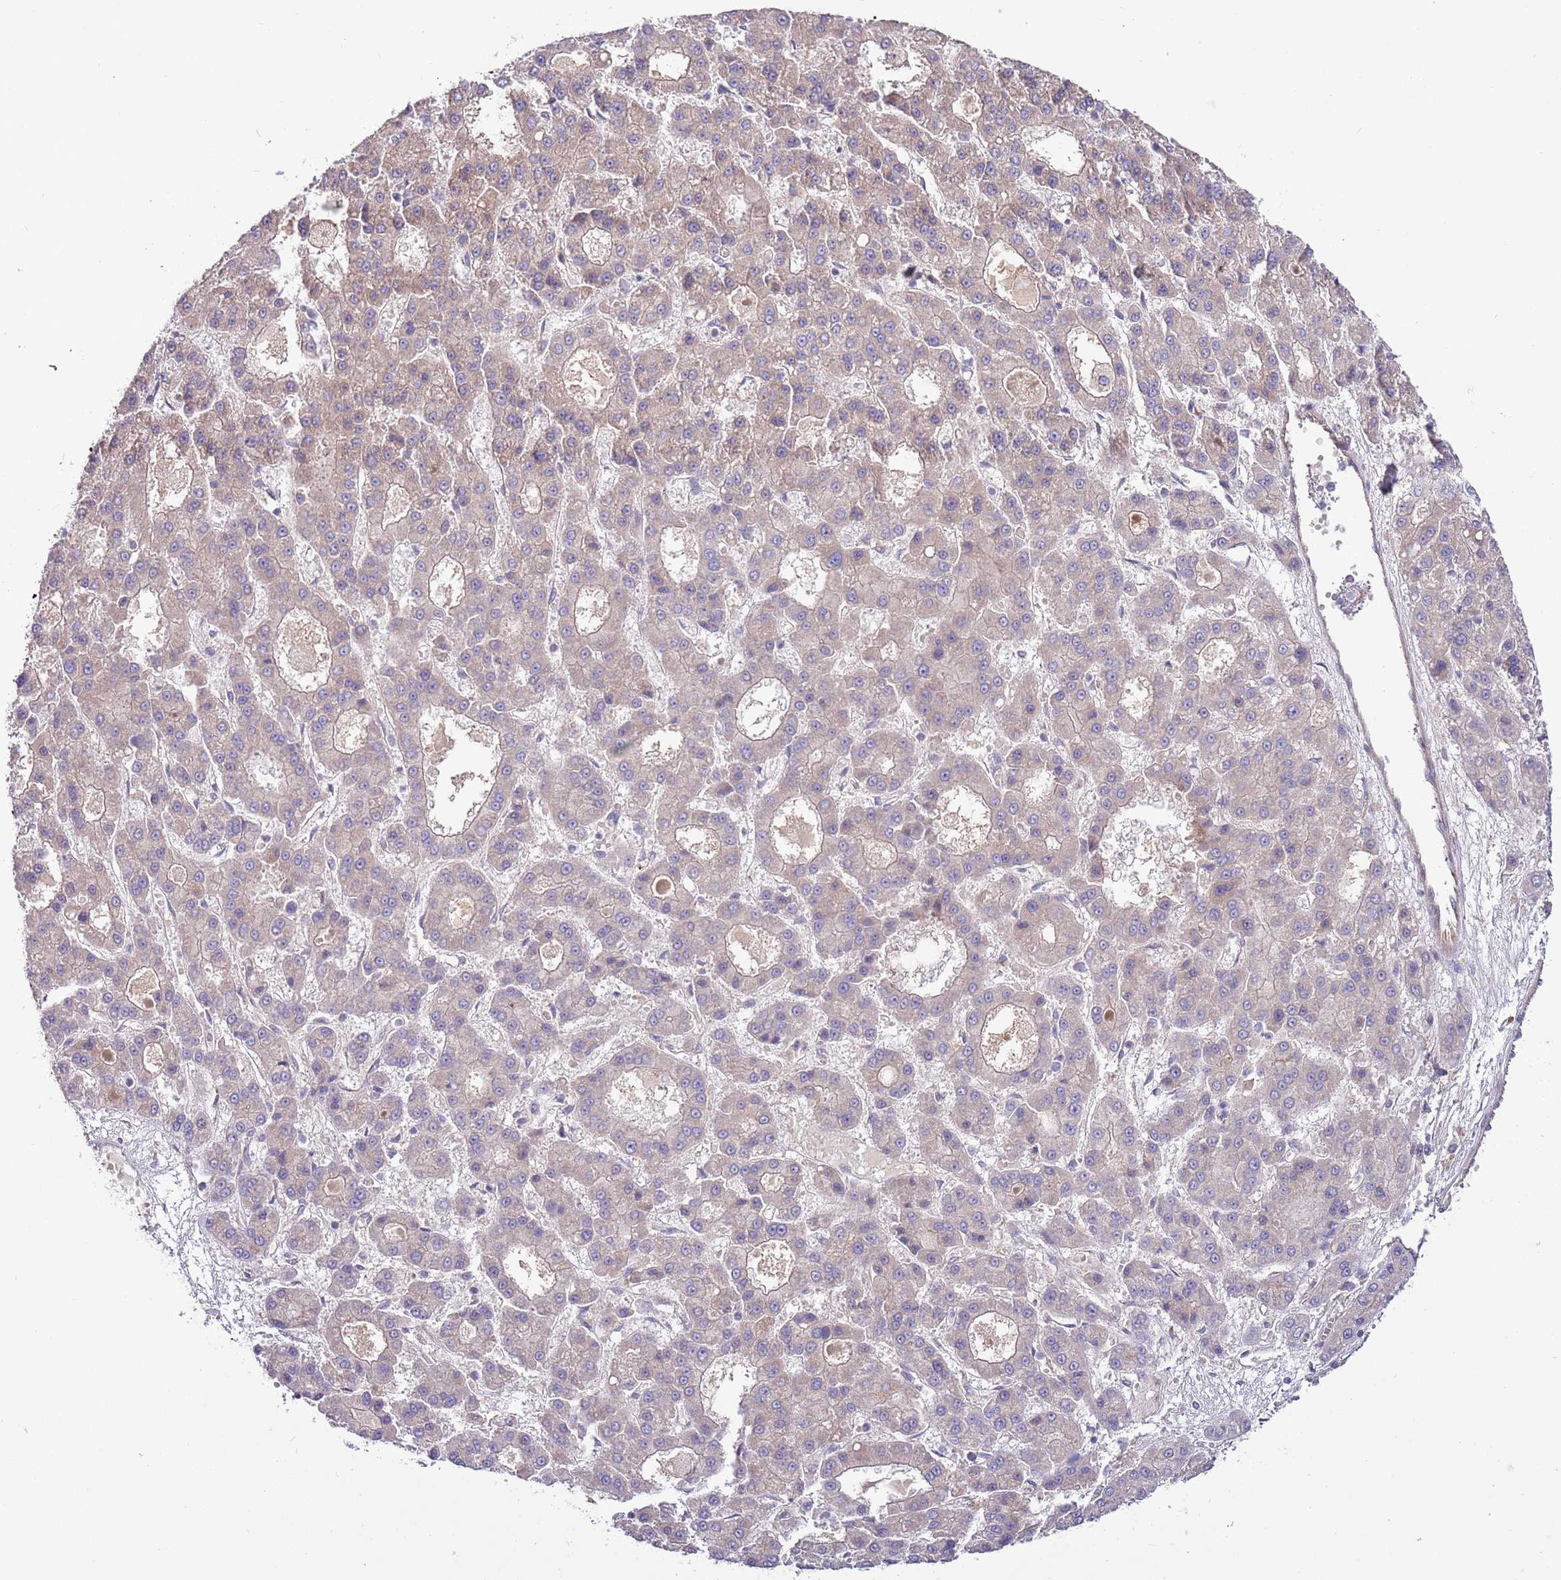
{"staining": {"intensity": "weak", "quantity": "<25%", "location": "cytoplasmic/membranous"}, "tissue": "liver cancer", "cell_type": "Tumor cells", "image_type": "cancer", "snomed": [{"axis": "morphology", "description": "Carcinoma, Hepatocellular, NOS"}, {"axis": "topography", "description": "Liver"}], "caption": "IHC histopathology image of hepatocellular carcinoma (liver) stained for a protein (brown), which exhibits no staining in tumor cells.", "gene": "GNL1", "patient": {"sex": "male", "age": 70}}